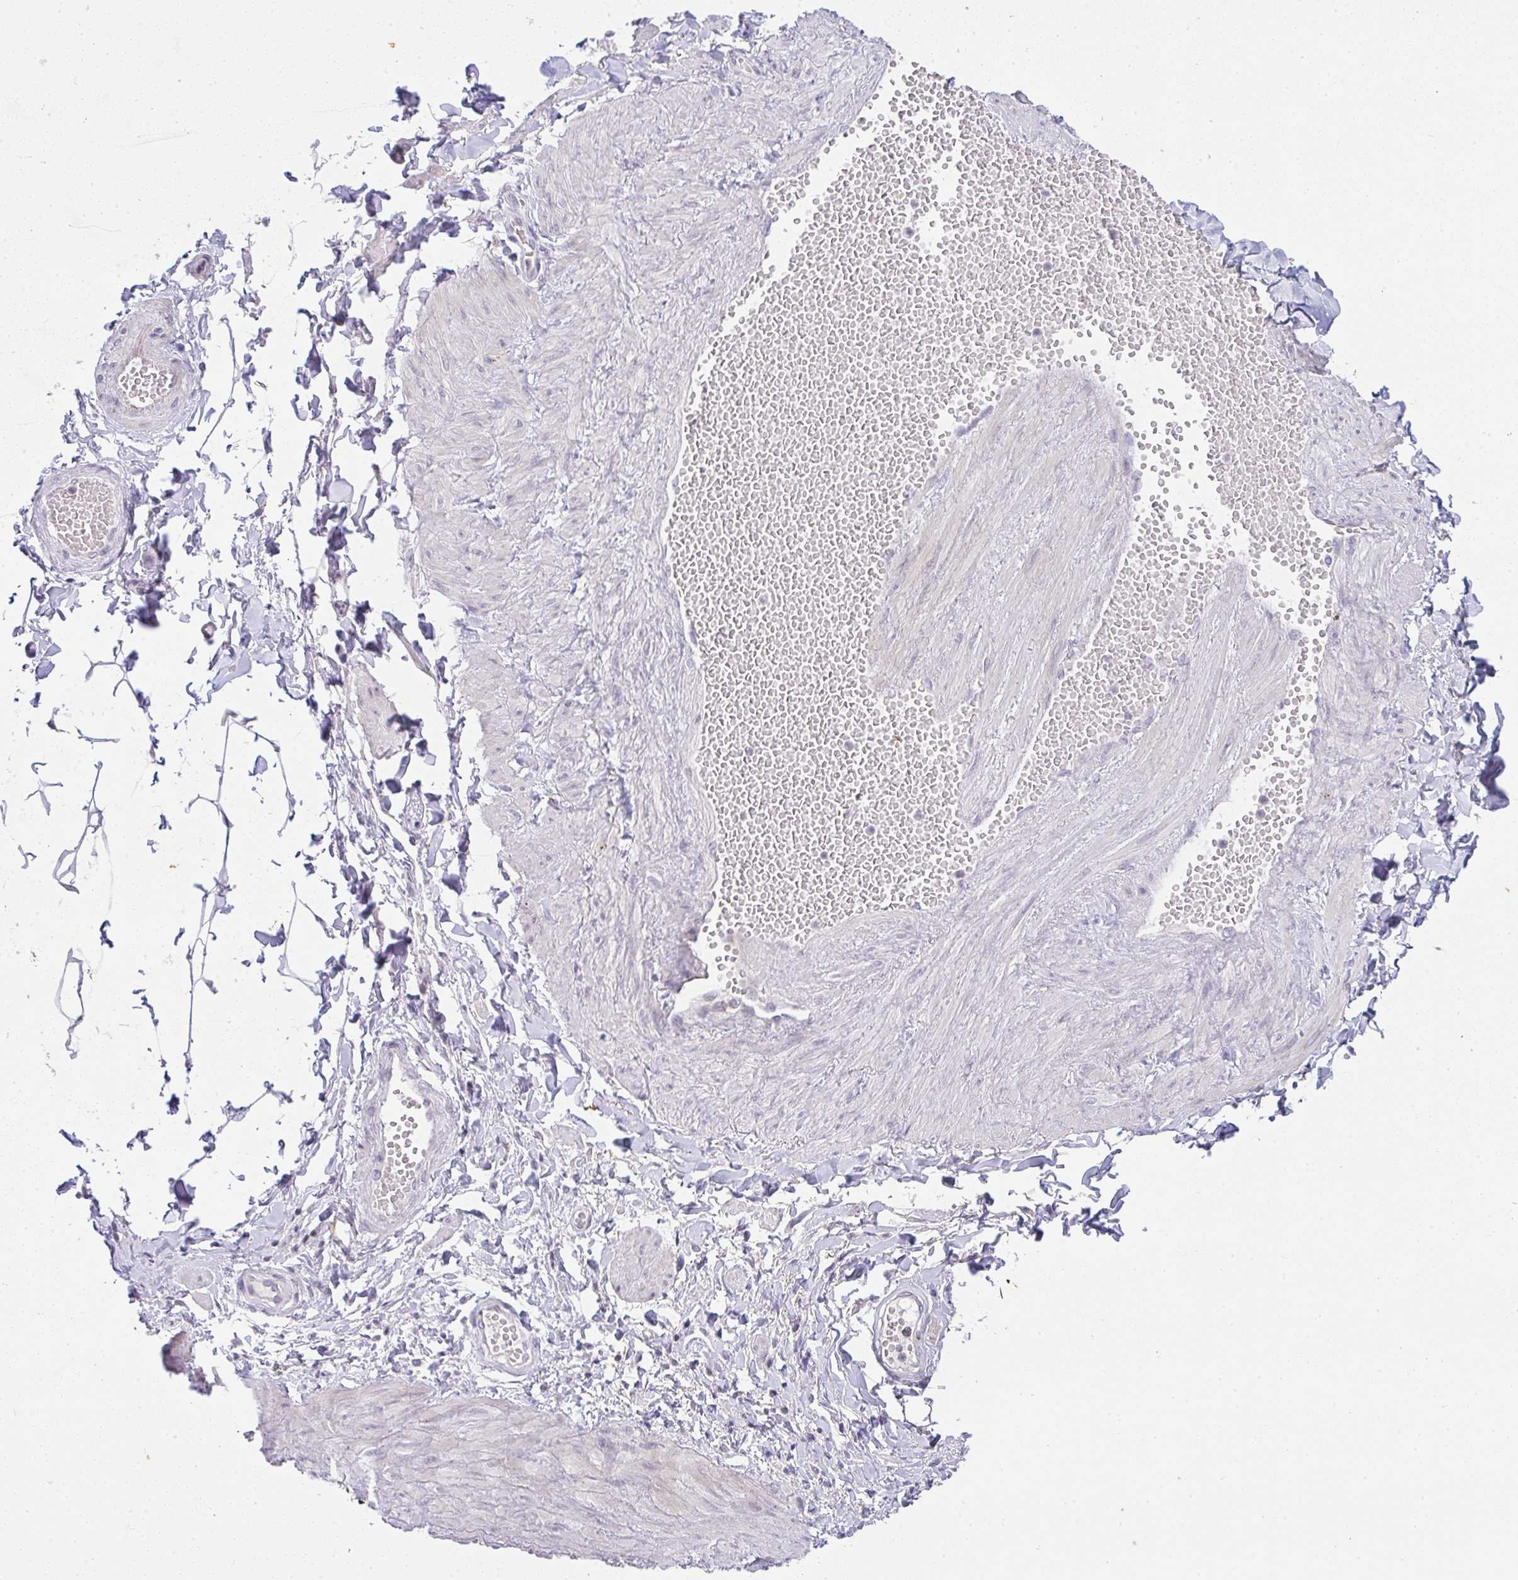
{"staining": {"intensity": "negative", "quantity": "none", "location": "none"}, "tissue": "adipose tissue", "cell_type": "Adipocytes", "image_type": "normal", "snomed": [{"axis": "morphology", "description": "Normal tissue, NOS"}, {"axis": "topography", "description": "Epididymis"}, {"axis": "topography", "description": "Peripheral nerve tissue"}], "caption": "This is a image of IHC staining of benign adipose tissue, which shows no positivity in adipocytes. (Stains: DAB IHC with hematoxylin counter stain, Microscopy: brightfield microscopy at high magnification).", "gene": "CACNA1S", "patient": {"sex": "male", "age": 32}}